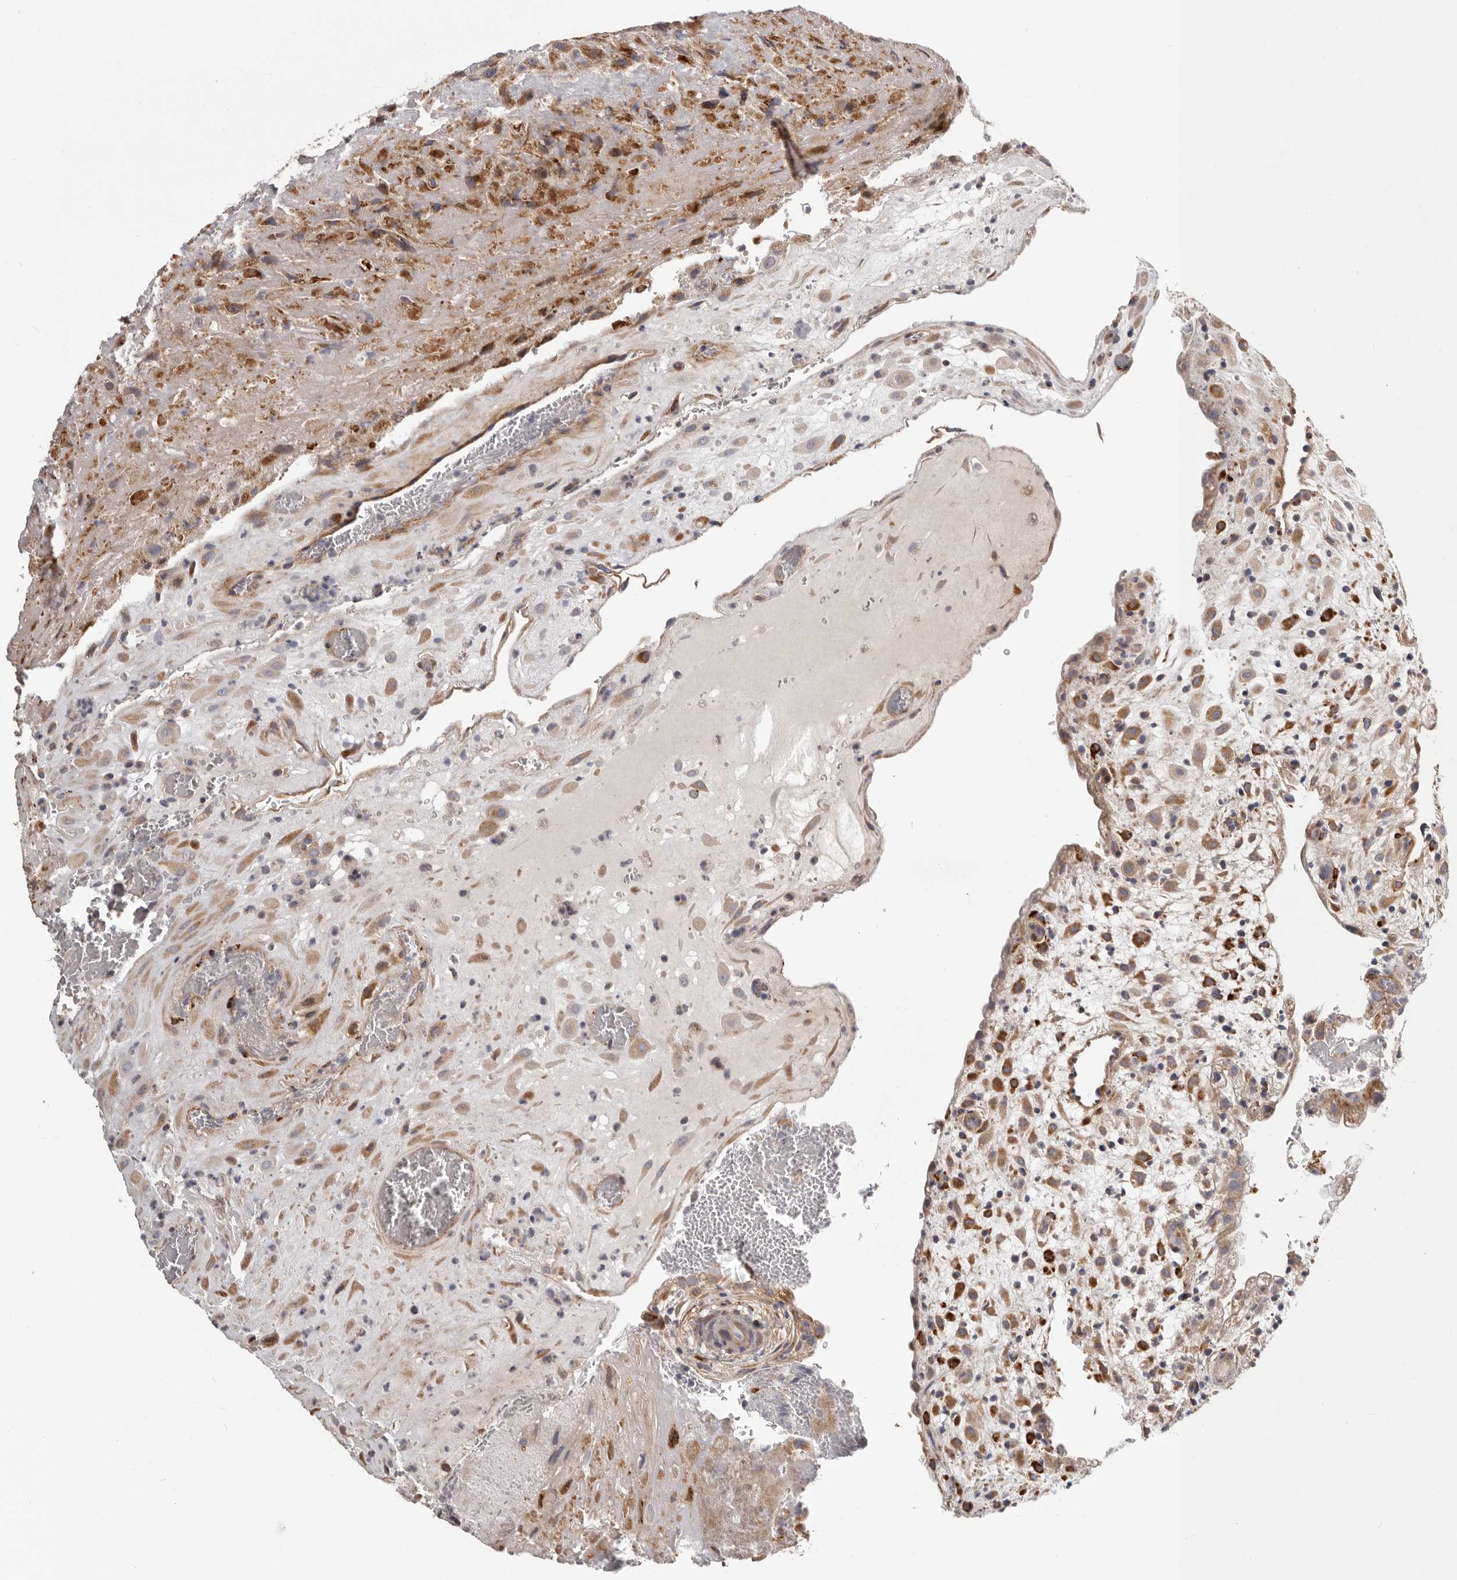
{"staining": {"intensity": "moderate", "quantity": "25%-75%", "location": "cytoplasmic/membranous"}, "tissue": "placenta", "cell_type": "Decidual cells", "image_type": "normal", "snomed": [{"axis": "morphology", "description": "Normal tissue, NOS"}, {"axis": "topography", "description": "Placenta"}], "caption": "Human placenta stained for a protein (brown) exhibits moderate cytoplasmic/membranous positive expression in approximately 25%-75% of decidual cells.", "gene": "MRPS10", "patient": {"sex": "female", "age": 35}}